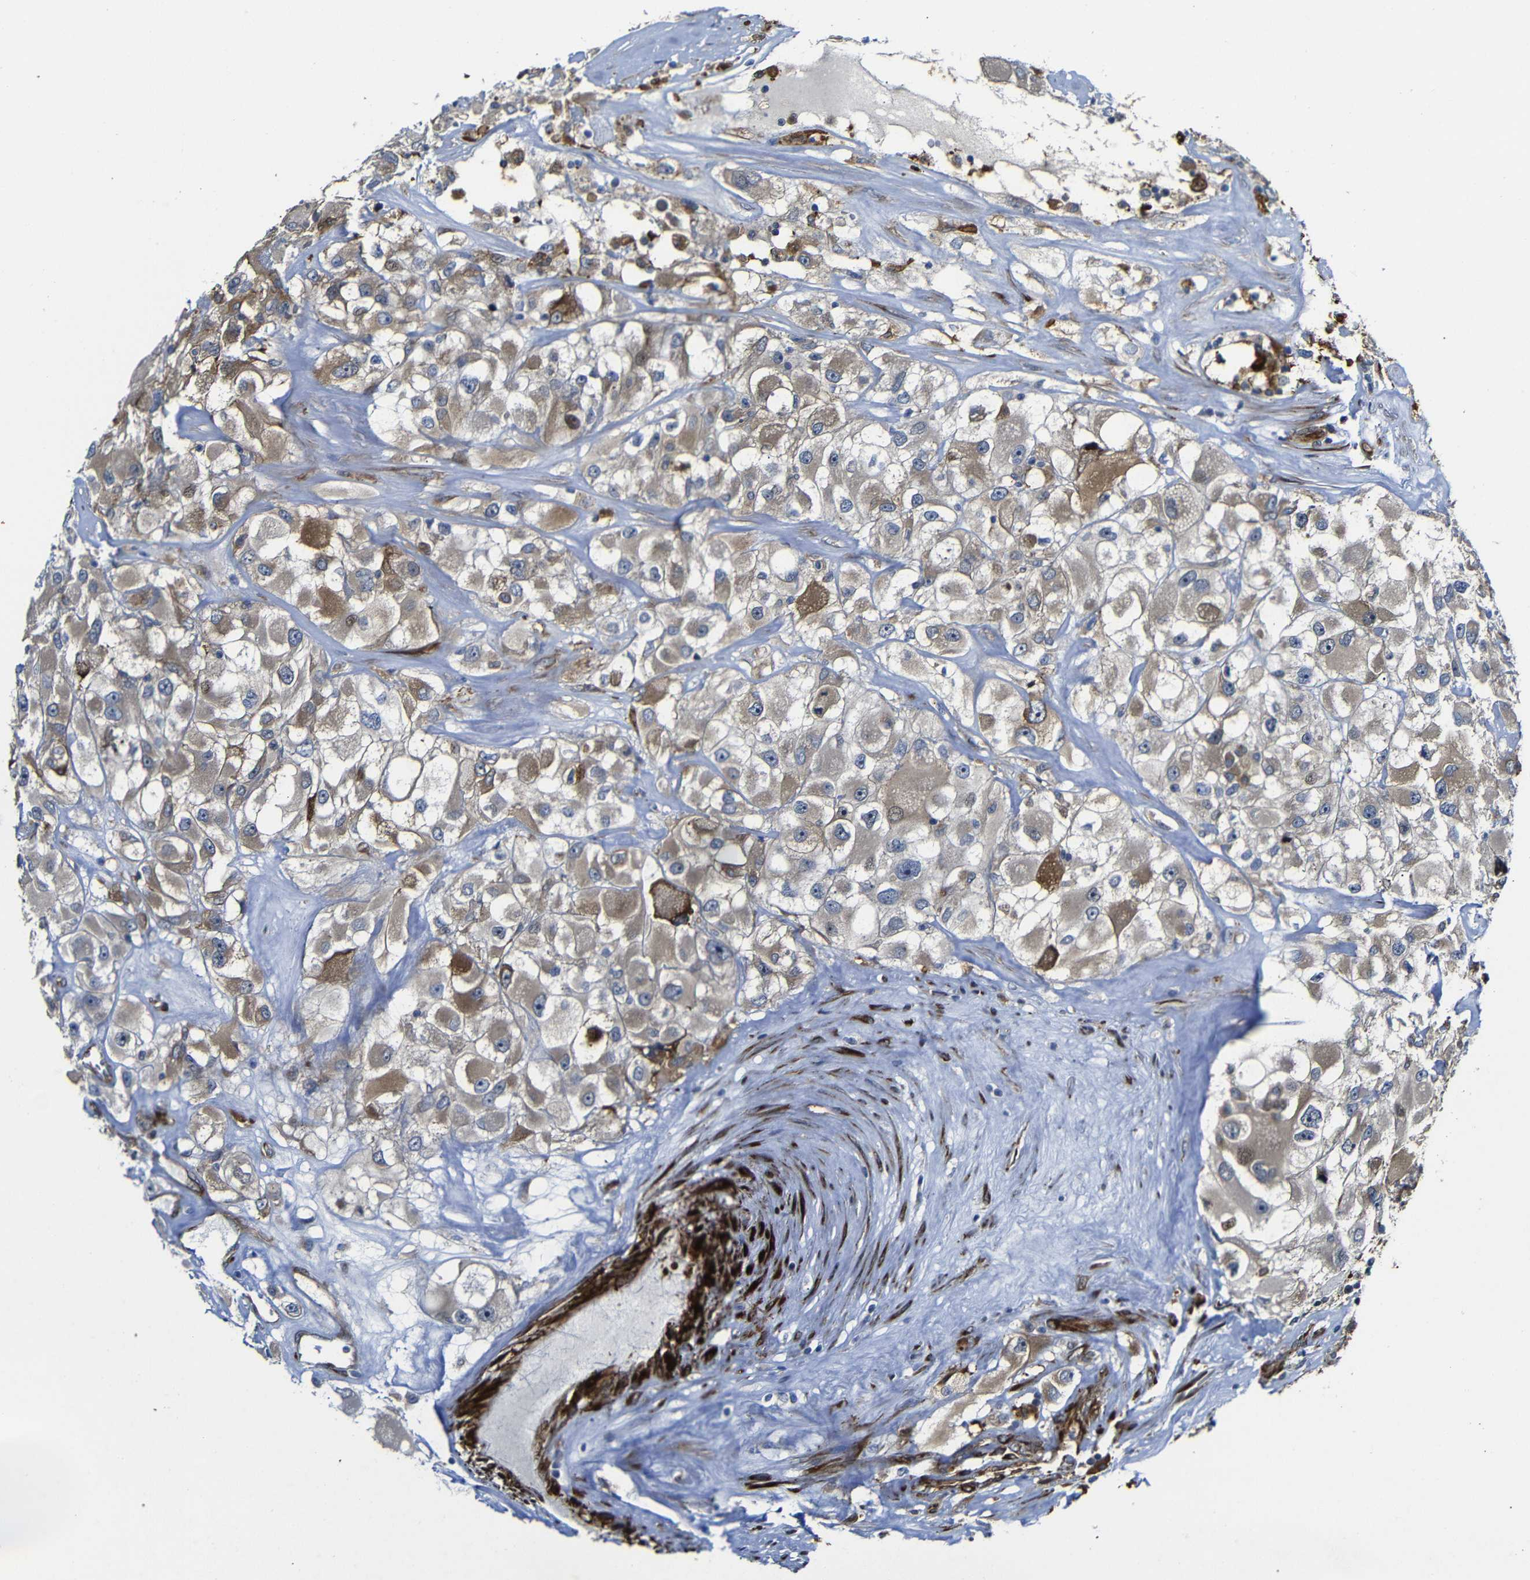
{"staining": {"intensity": "moderate", "quantity": ">75%", "location": "cytoplasmic/membranous"}, "tissue": "renal cancer", "cell_type": "Tumor cells", "image_type": "cancer", "snomed": [{"axis": "morphology", "description": "Adenocarcinoma, NOS"}, {"axis": "topography", "description": "Kidney"}], "caption": "Immunohistochemistry (DAB (3,3'-diaminobenzidine)) staining of human renal adenocarcinoma exhibits moderate cytoplasmic/membranous protein positivity in approximately >75% of tumor cells. (IHC, brightfield microscopy, high magnification).", "gene": "PARP14", "patient": {"sex": "female", "age": 52}}